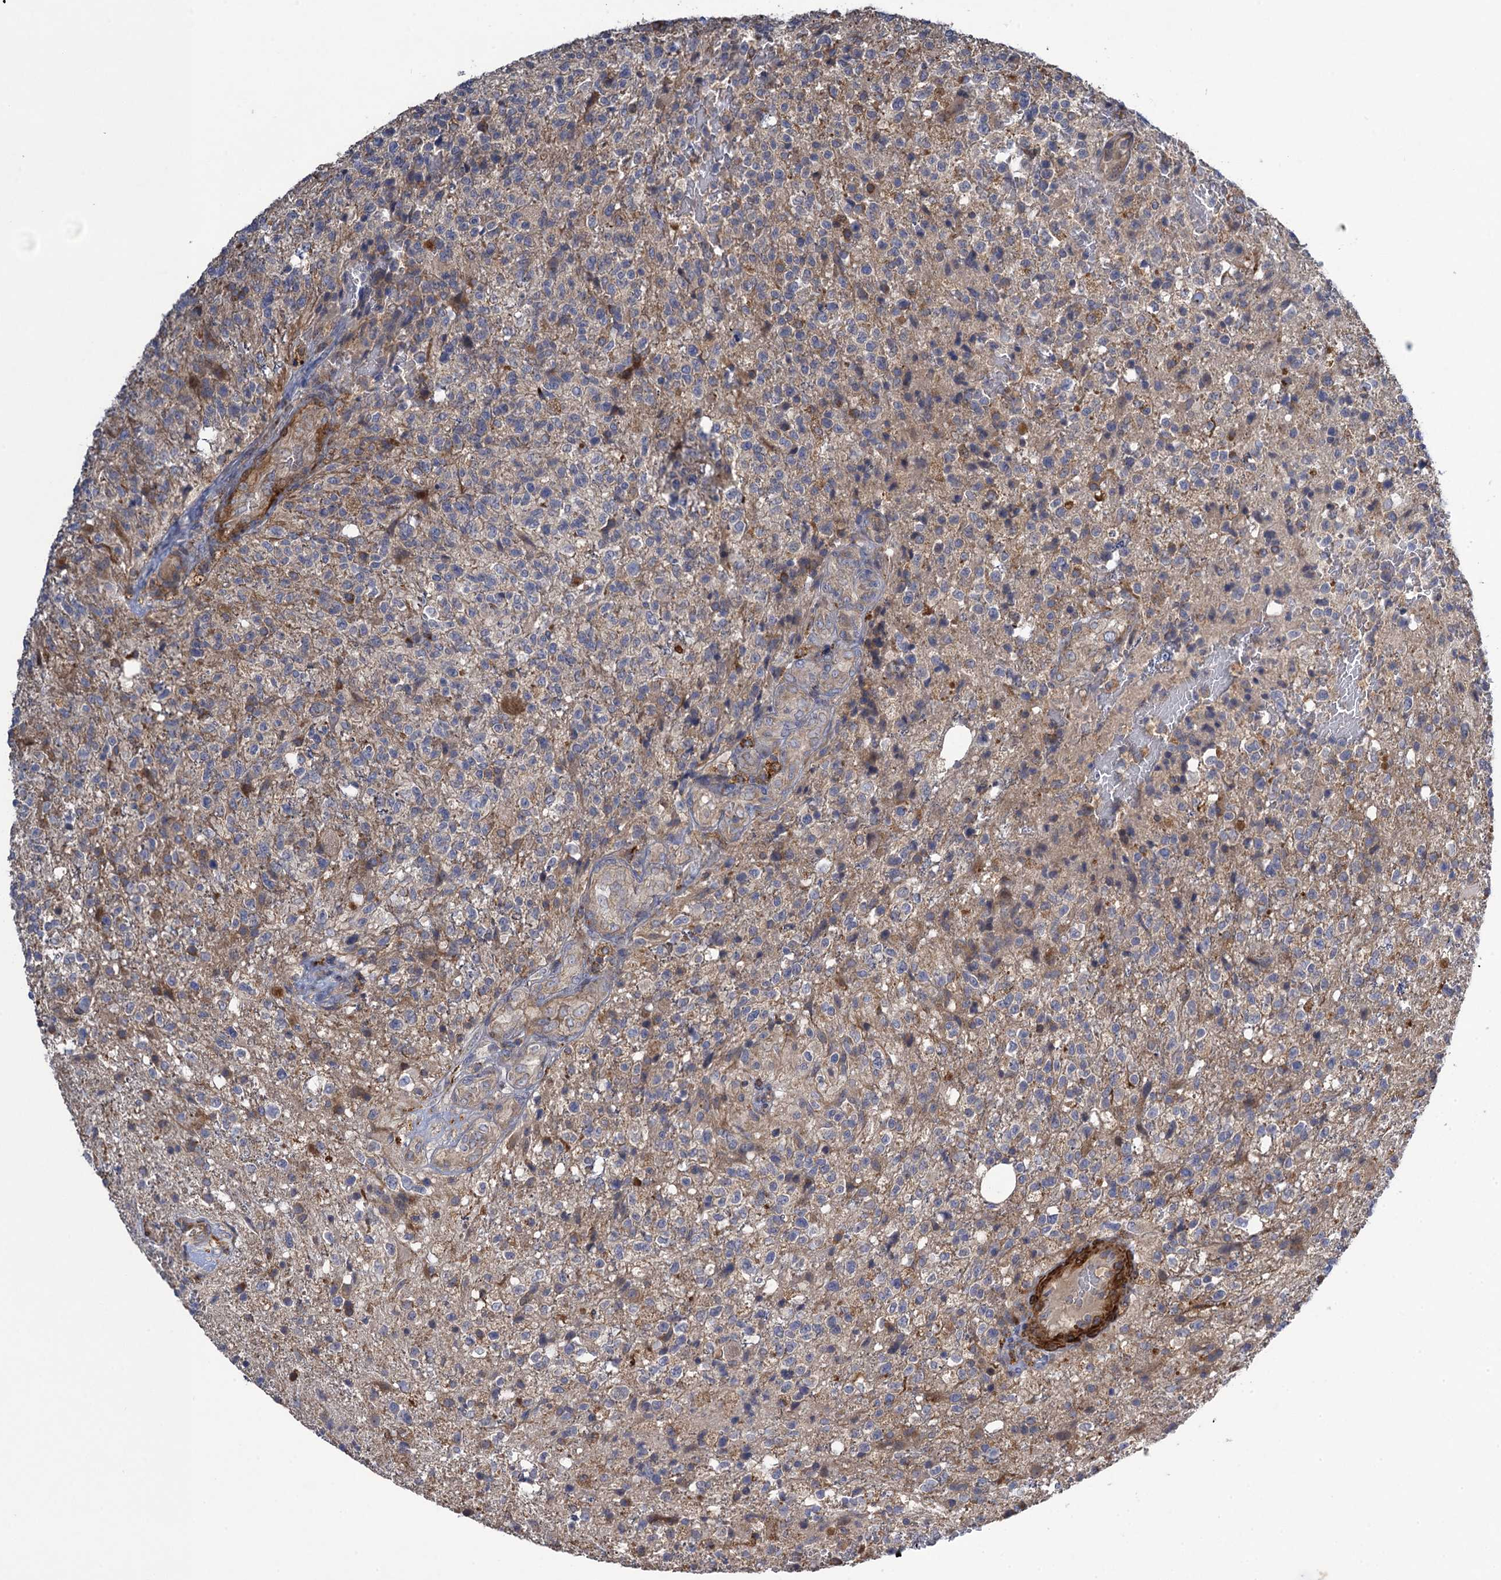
{"staining": {"intensity": "weak", "quantity": "<25%", "location": "cytoplasmic/membranous"}, "tissue": "glioma", "cell_type": "Tumor cells", "image_type": "cancer", "snomed": [{"axis": "morphology", "description": "Glioma, malignant, High grade"}, {"axis": "topography", "description": "Brain"}], "caption": "Tumor cells are negative for brown protein staining in malignant glioma (high-grade).", "gene": "WDR88", "patient": {"sex": "male", "age": 56}}